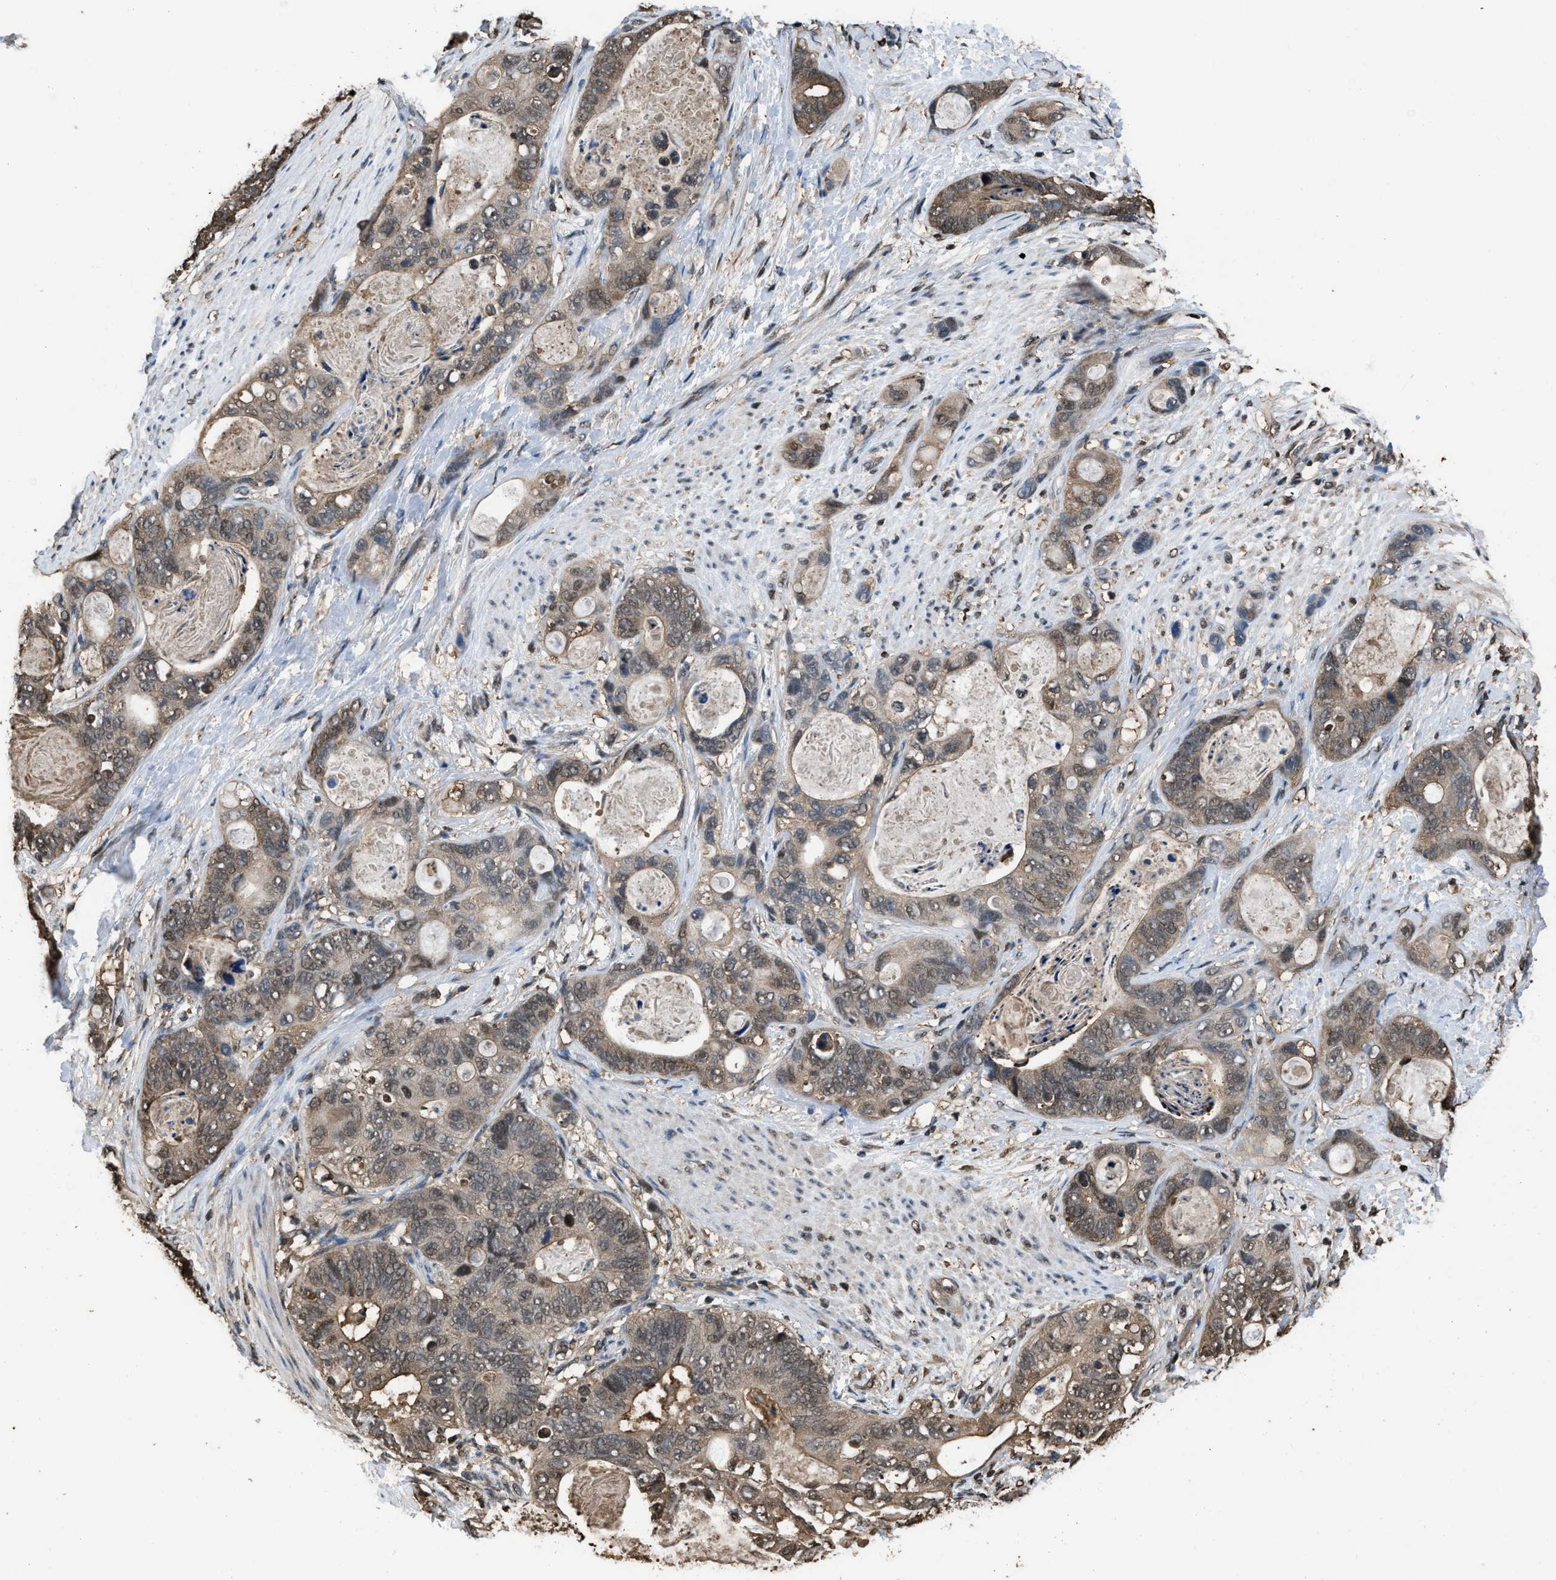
{"staining": {"intensity": "weak", "quantity": ">75%", "location": "cytoplasmic/membranous,nuclear"}, "tissue": "stomach cancer", "cell_type": "Tumor cells", "image_type": "cancer", "snomed": [{"axis": "morphology", "description": "Normal tissue, NOS"}, {"axis": "morphology", "description": "Adenocarcinoma, NOS"}, {"axis": "topography", "description": "Stomach"}], "caption": "Immunohistochemistry (IHC) photomicrograph of stomach cancer stained for a protein (brown), which displays low levels of weak cytoplasmic/membranous and nuclear positivity in approximately >75% of tumor cells.", "gene": "FNTA", "patient": {"sex": "female", "age": 89}}